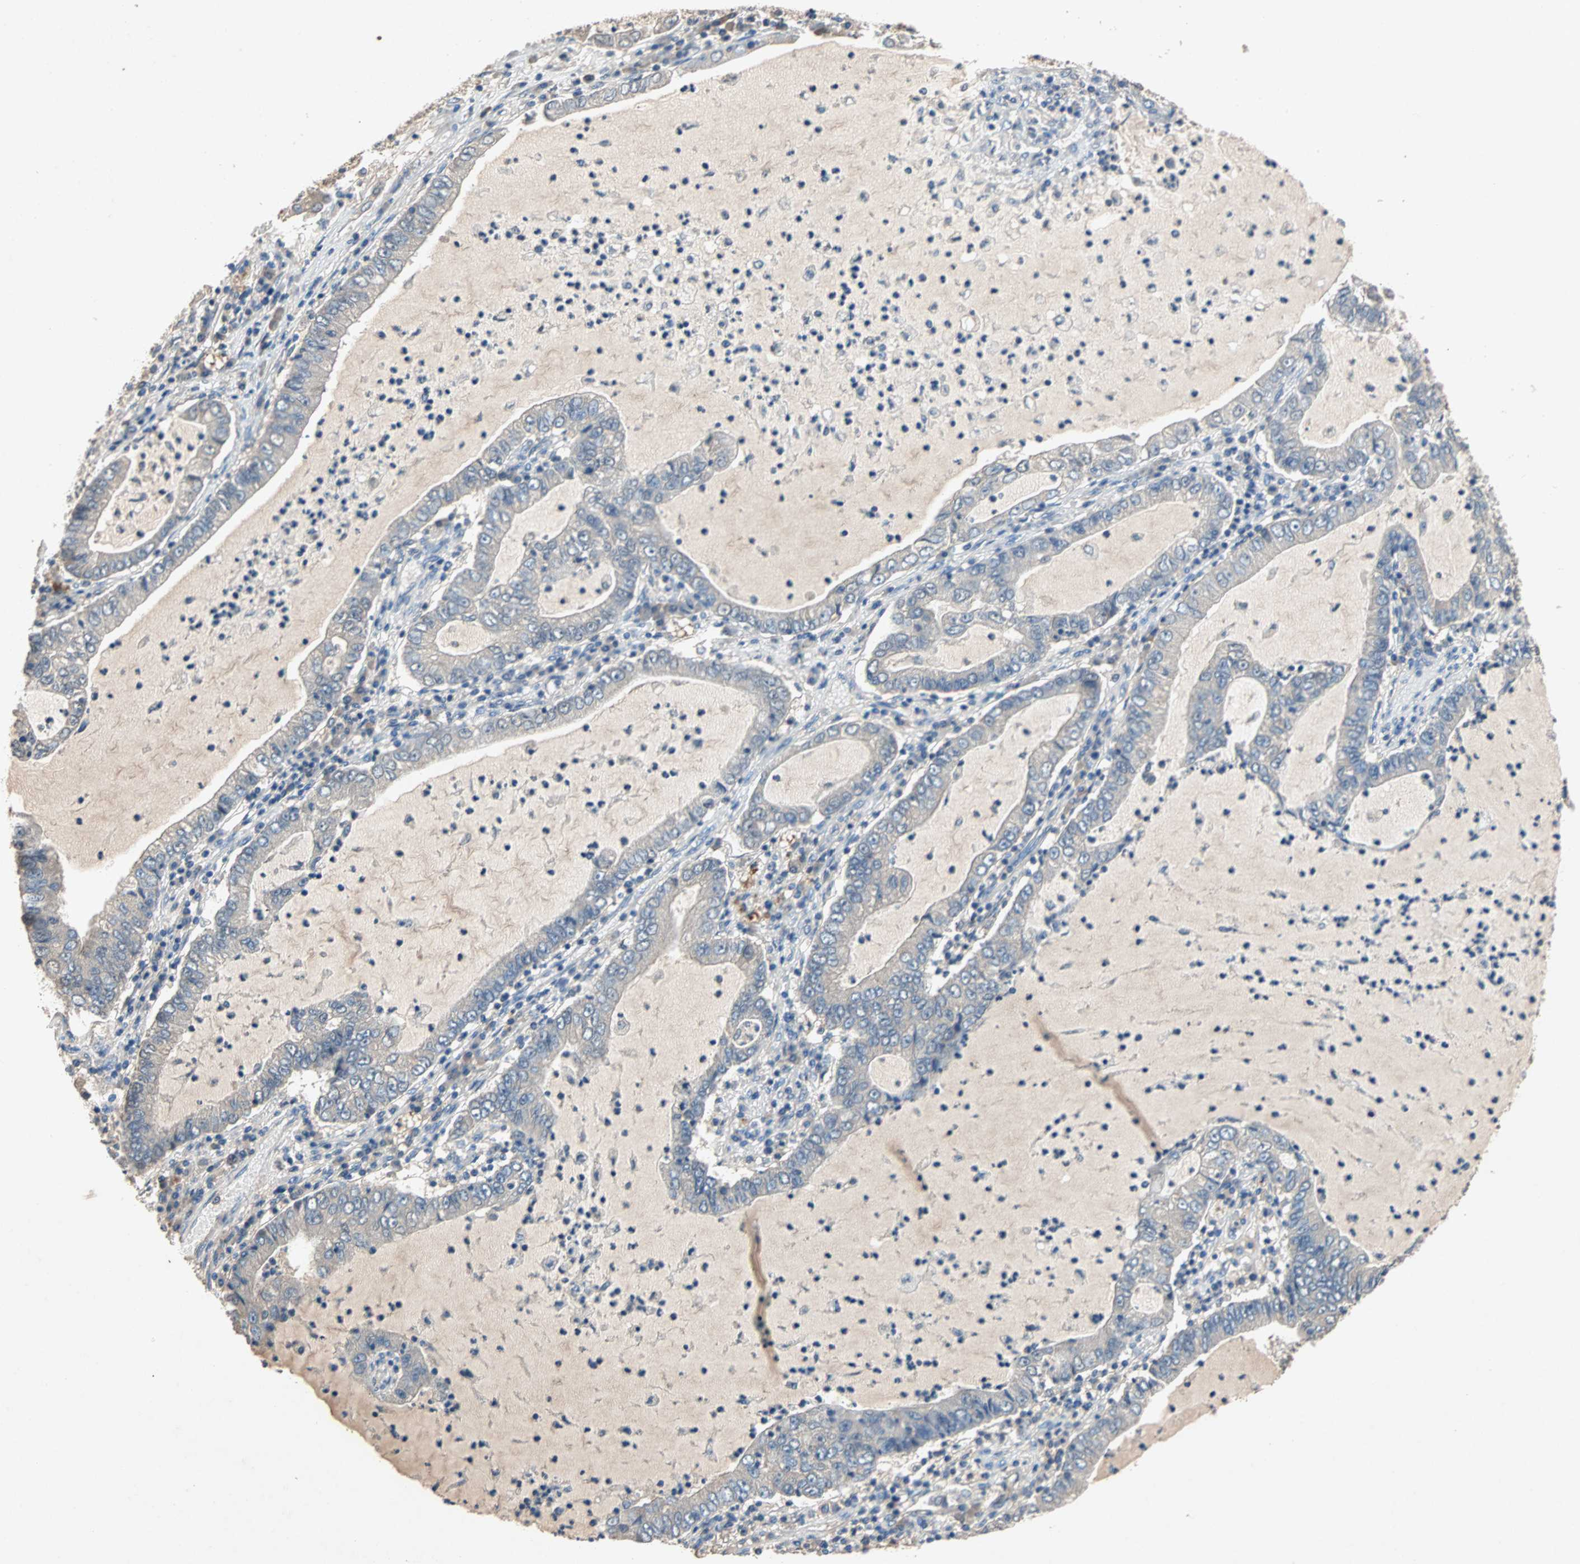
{"staining": {"intensity": "negative", "quantity": "none", "location": "none"}, "tissue": "lung cancer", "cell_type": "Tumor cells", "image_type": "cancer", "snomed": [{"axis": "morphology", "description": "Adenocarcinoma, NOS"}, {"axis": "topography", "description": "Lung"}], "caption": "Tumor cells show no significant expression in lung cancer (adenocarcinoma).", "gene": "ADAP1", "patient": {"sex": "female", "age": 51}}